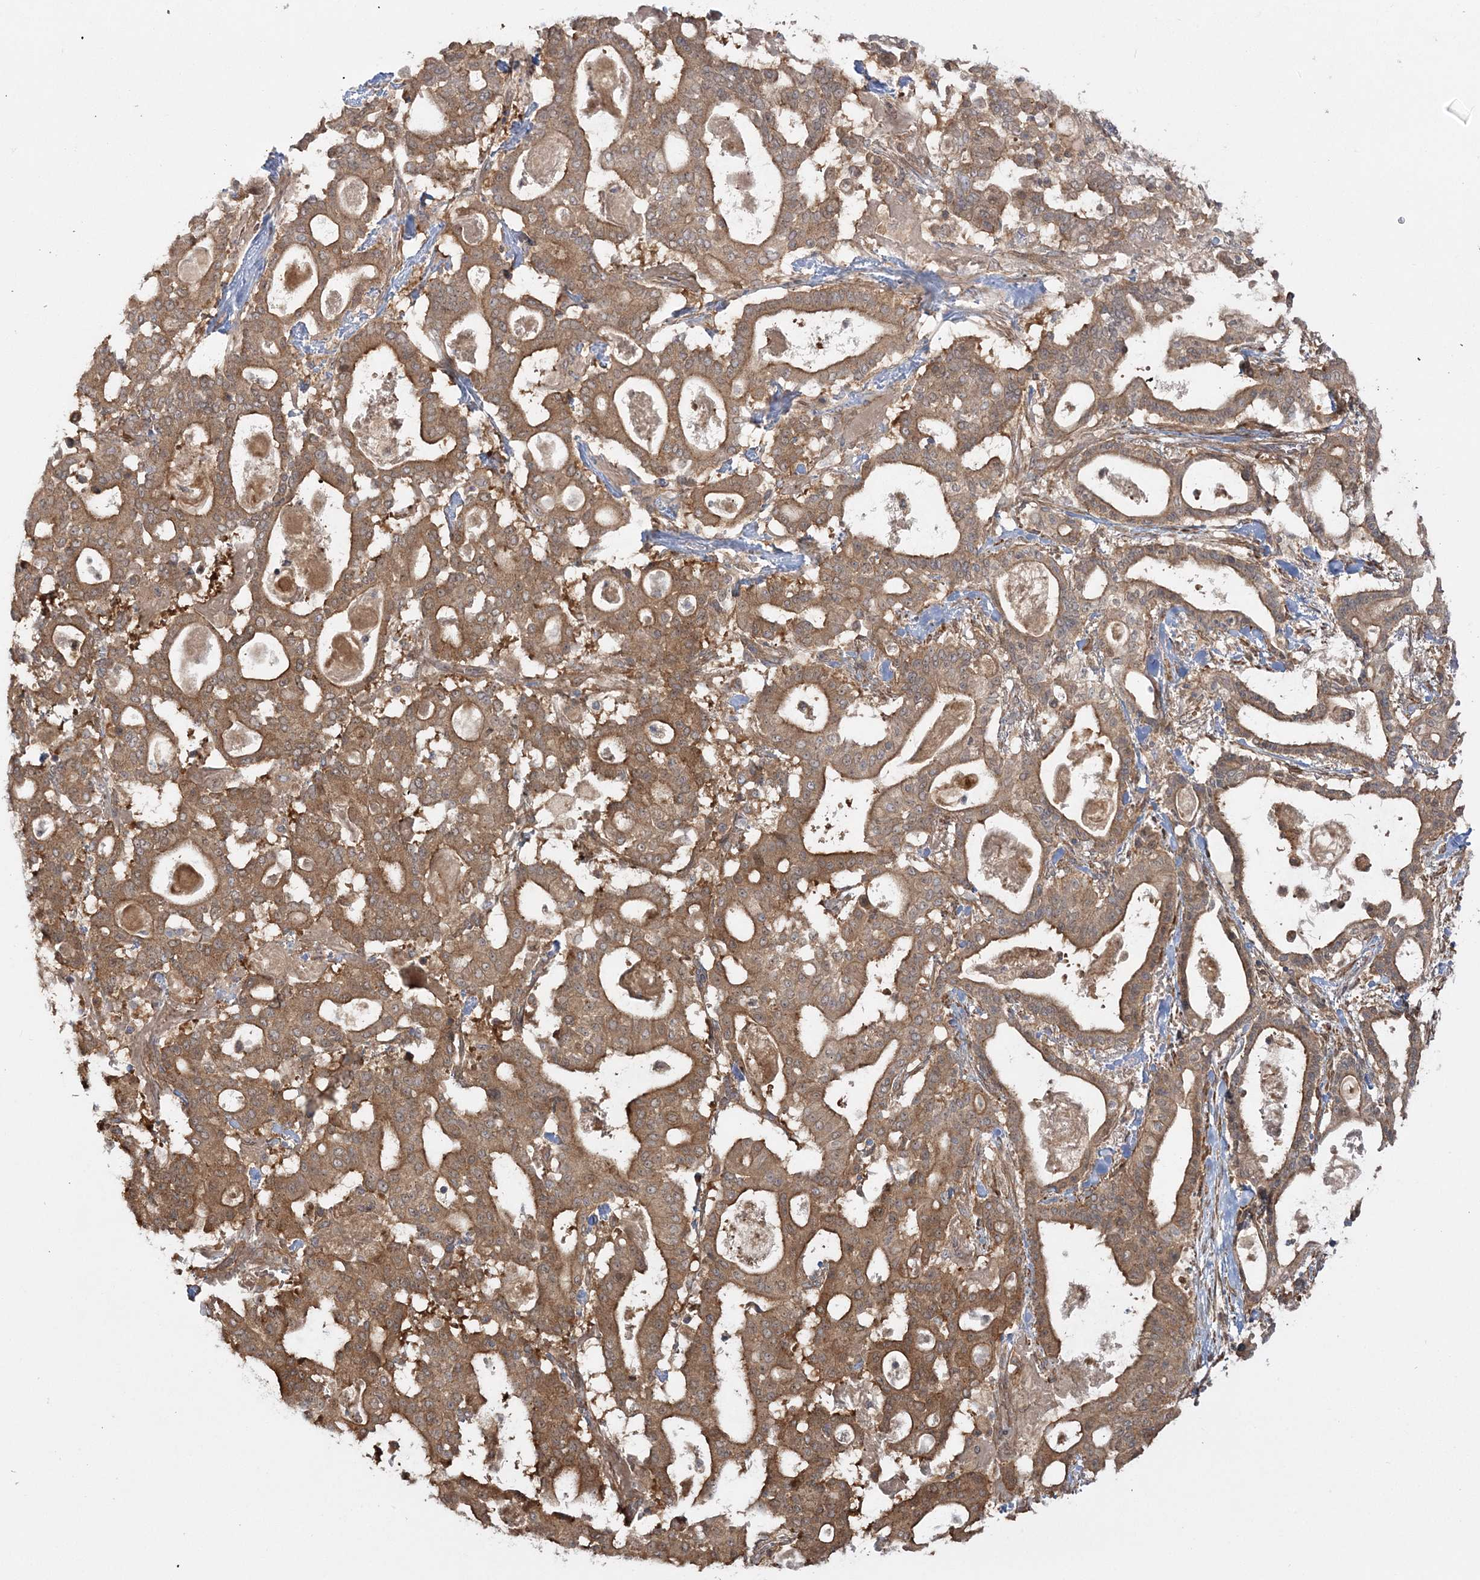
{"staining": {"intensity": "moderate", "quantity": ">75%", "location": "cytoplasmic/membranous"}, "tissue": "pancreatic cancer", "cell_type": "Tumor cells", "image_type": "cancer", "snomed": [{"axis": "morphology", "description": "Adenocarcinoma, NOS"}, {"axis": "topography", "description": "Pancreas"}], "caption": "Immunohistochemistry (IHC) histopathology image of pancreatic cancer (adenocarcinoma) stained for a protein (brown), which shows medium levels of moderate cytoplasmic/membranous expression in approximately >75% of tumor cells.", "gene": "MOCS2", "patient": {"sex": "male", "age": 63}}